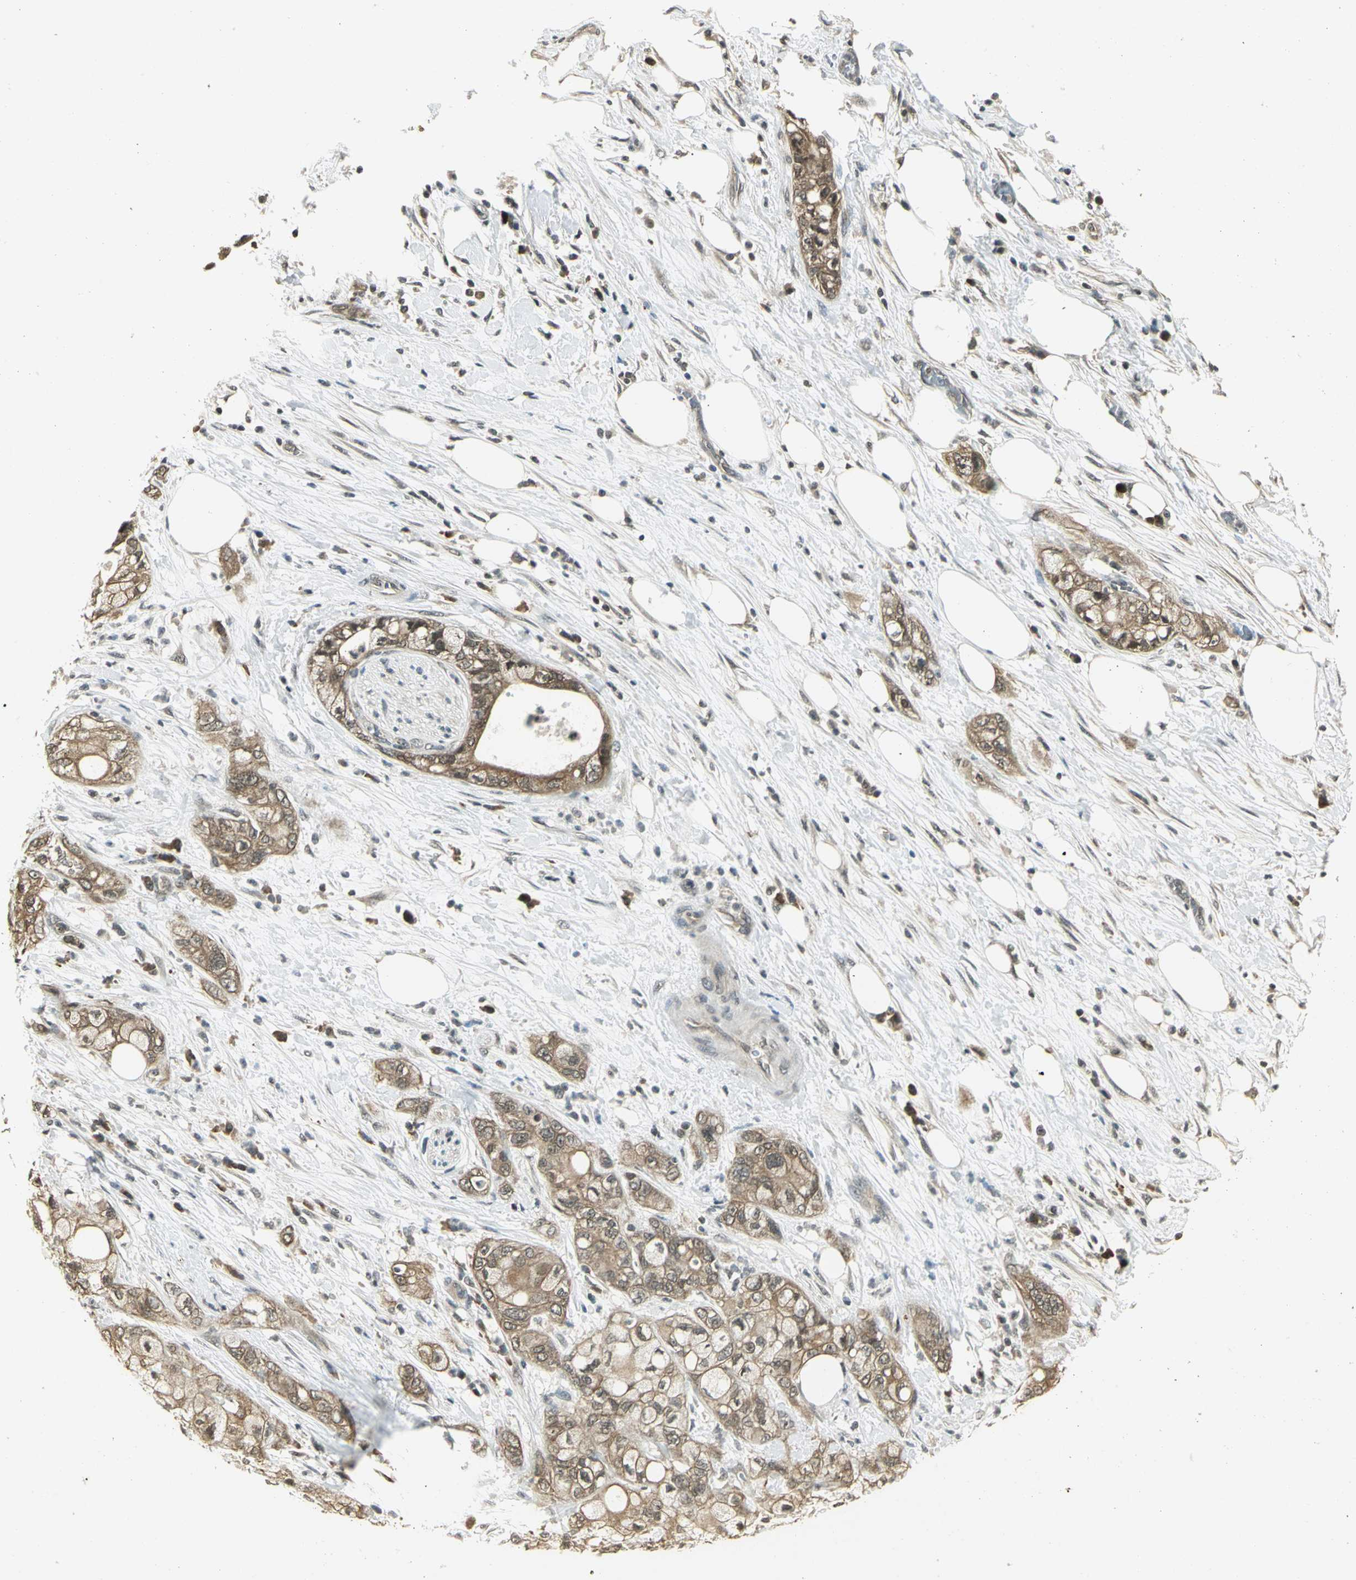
{"staining": {"intensity": "moderate", "quantity": ">75%", "location": "cytoplasmic/membranous"}, "tissue": "pancreatic cancer", "cell_type": "Tumor cells", "image_type": "cancer", "snomed": [{"axis": "morphology", "description": "Adenocarcinoma, NOS"}, {"axis": "topography", "description": "Pancreas"}], "caption": "Pancreatic cancer stained for a protein exhibits moderate cytoplasmic/membranous positivity in tumor cells. Nuclei are stained in blue.", "gene": "CDC34", "patient": {"sex": "male", "age": 70}}